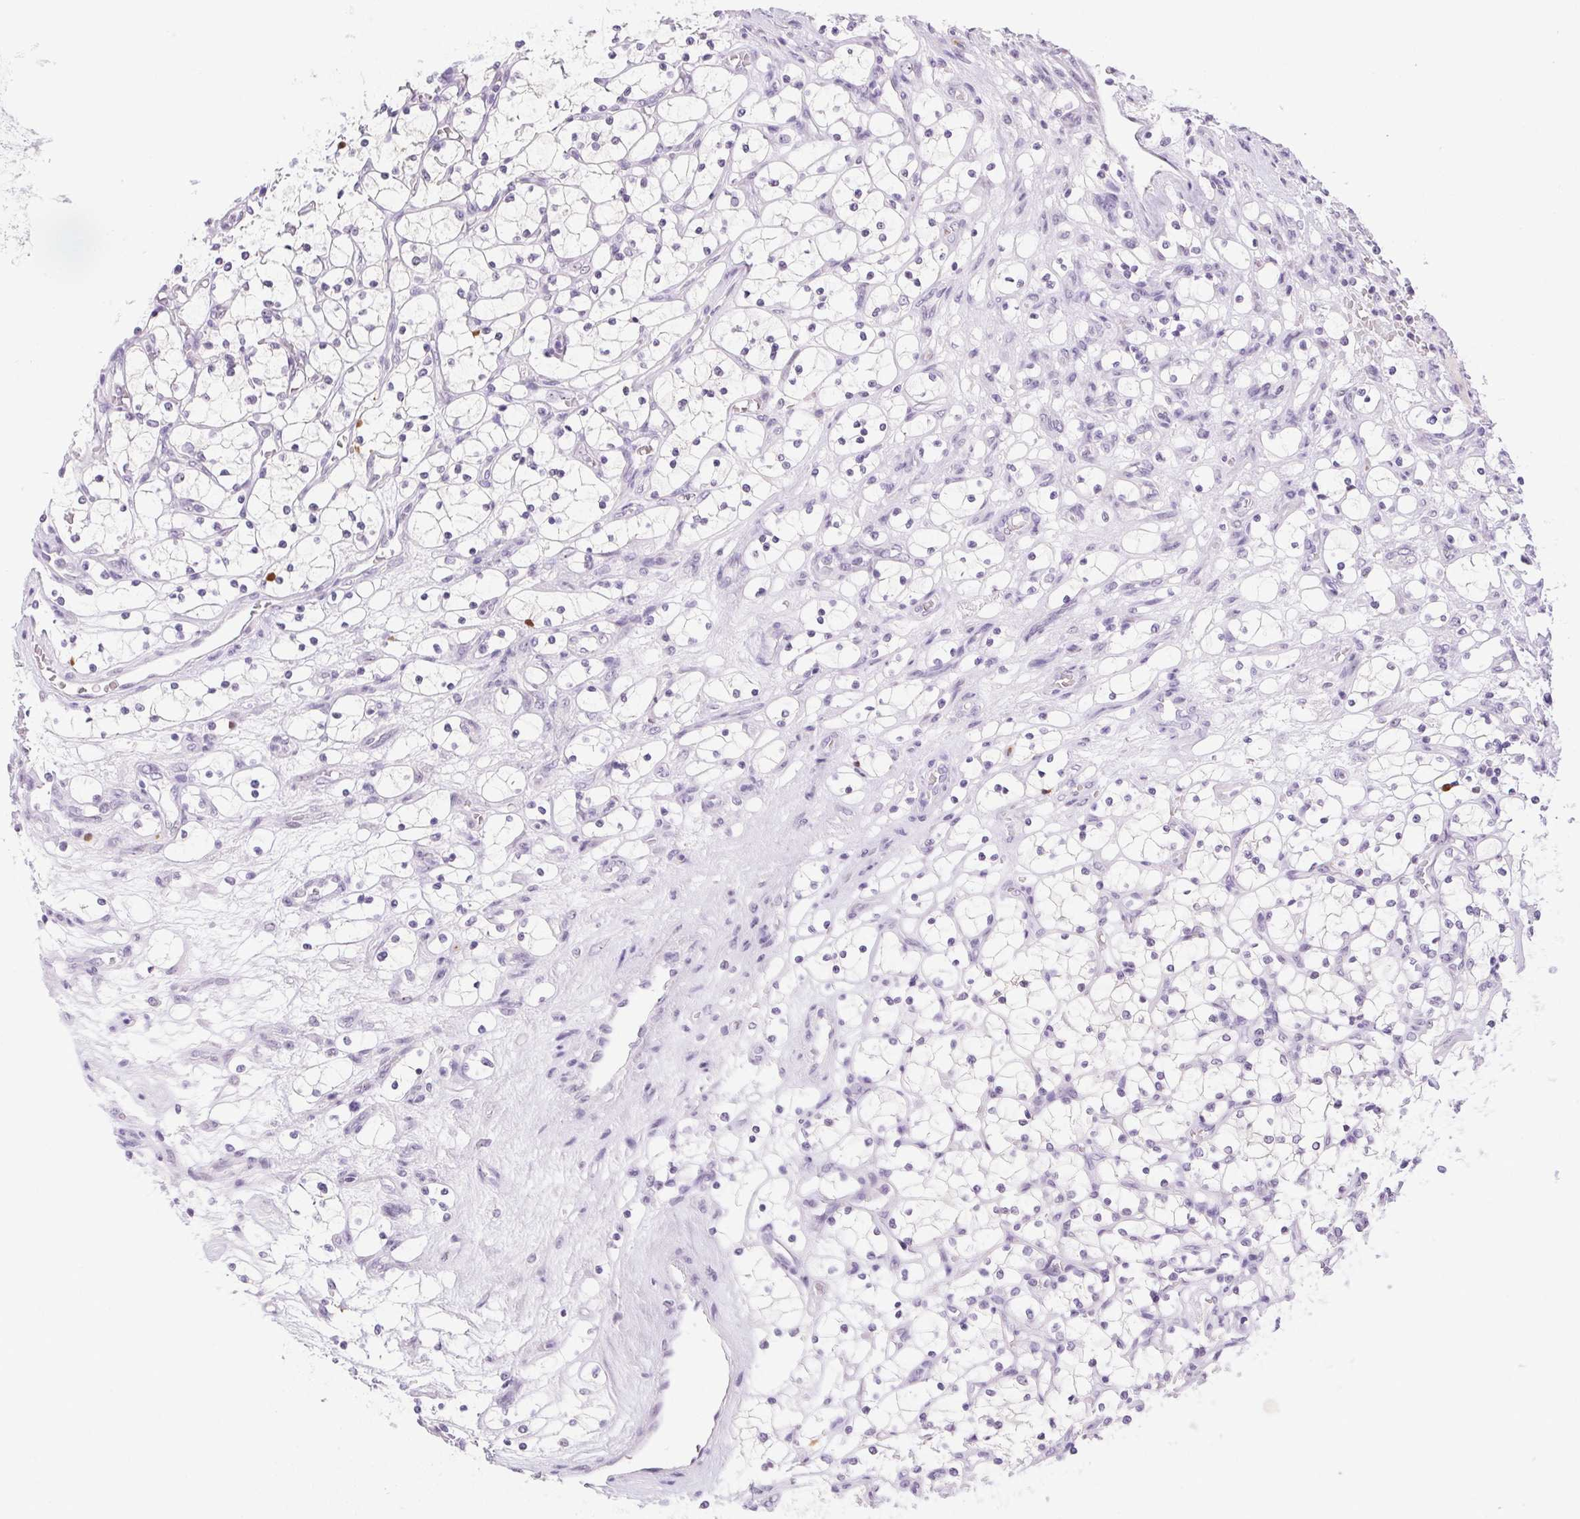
{"staining": {"intensity": "negative", "quantity": "none", "location": "none"}, "tissue": "renal cancer", "cell_type": "Tumor cells", "image_type": "cancer", "snomed": [{"axis": "morphology", "description": "Adenocarcinoma, NOS"}, {"axis": "topography", "description": "Kidney"}], "caption": "A high-resolution photomicrograph shows immunohistochemistry staining of renal cancer, which displays no significant expression in tumor cells.", "gene": "ST8SIA3", "patient": {"sex": "female", "age": 69}}